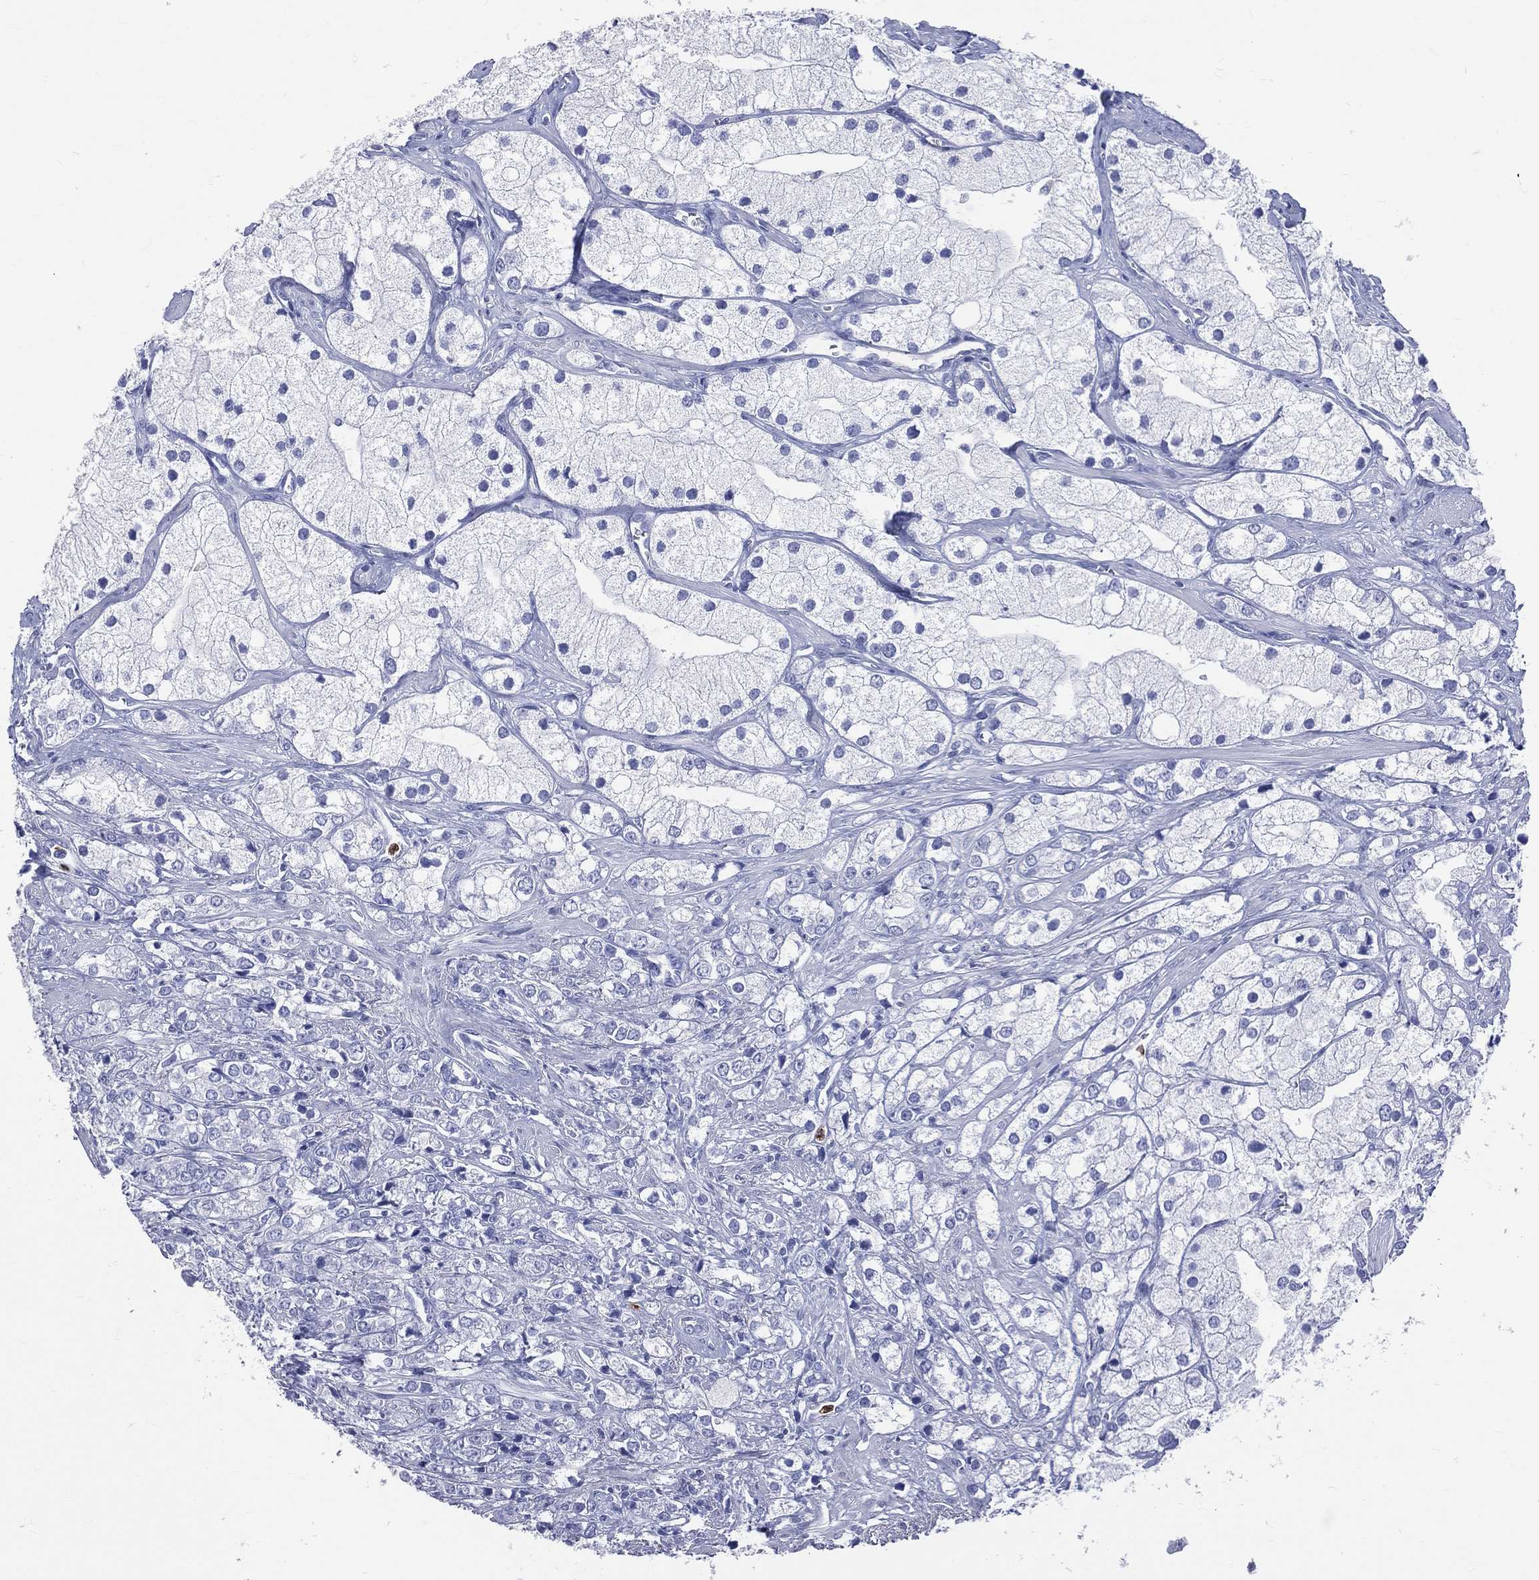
{"staining": {"intensity": "negative", "quantity": "none", "location": "none"}, "tissue": "prostate cancer", "cell_type": "Tumor cells", "image_type": "cancer", "snomed": [{"axis": "morphology", "description": "Adenocarcinoma, NOS"}, {"axis": "topography", "description": "Prostate and seminal vesicle, NOS"}, {"axis": "topography", "description": "Prostate"}], "caption": "A micrograph of human prostate cancer is negative for staining in tumor cells.", "gene": "PGLYRP1", "patient": {"sex": "male", "age": 79}}